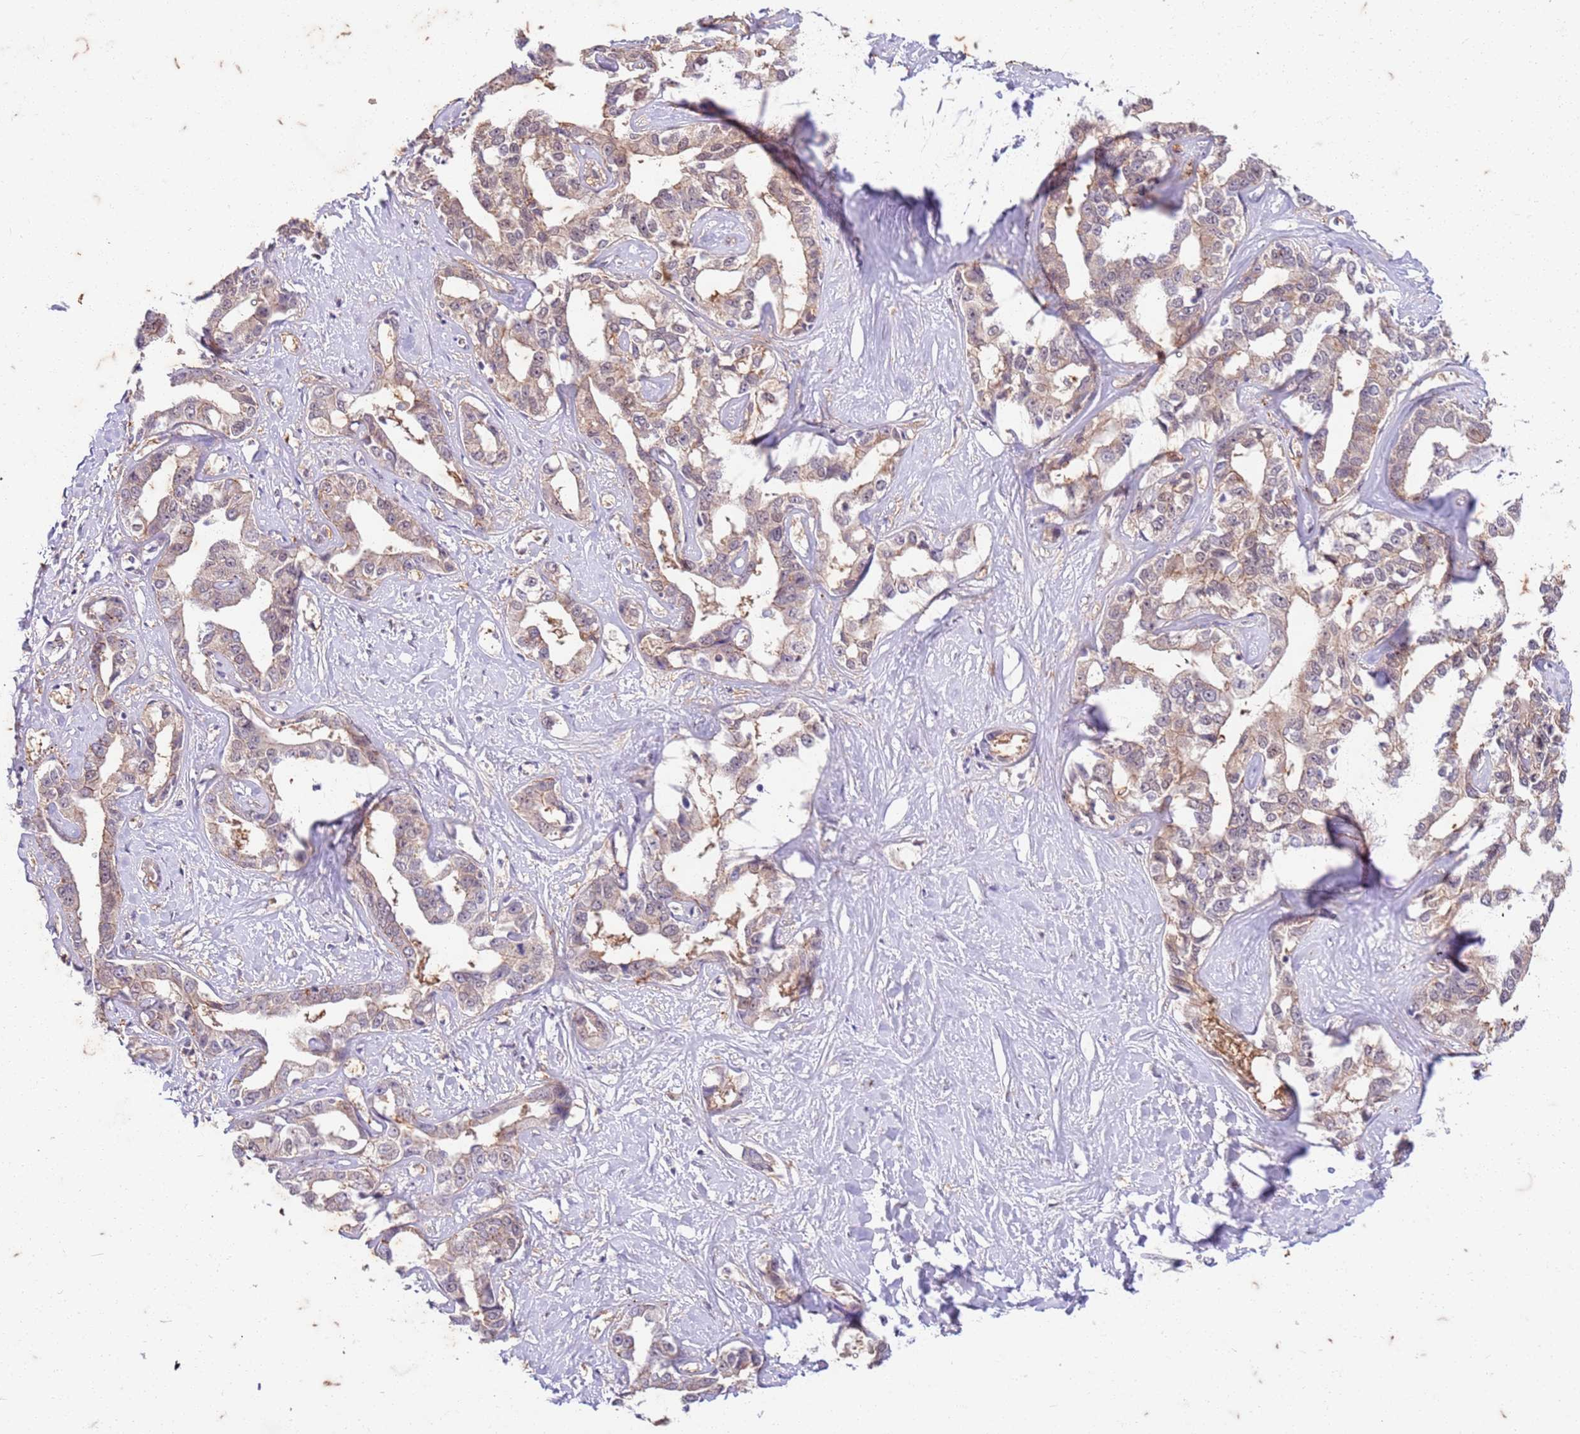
{"staining": {"intensity": "weak", "quantity": "25%-75%", "location": "cytoplasmic/membranous"}, "tissue": "liver cancer", "cell_type": "Tumor cells", "image_type": "cancer", "snomed": [{"axis": "morphology", "description": "Cholangiocarcinoma"}, {"axis": "topography", "description": "Liver"}], "caption": "Protein staining of liver cancer (cholangiocarcinoma) tissue exhibits weak cytoplasmic/membranous expression in about 25%-75% of tumor cells.", "gene": "RAPGEF3", "patient": {"sex": "male", "age": 59}}